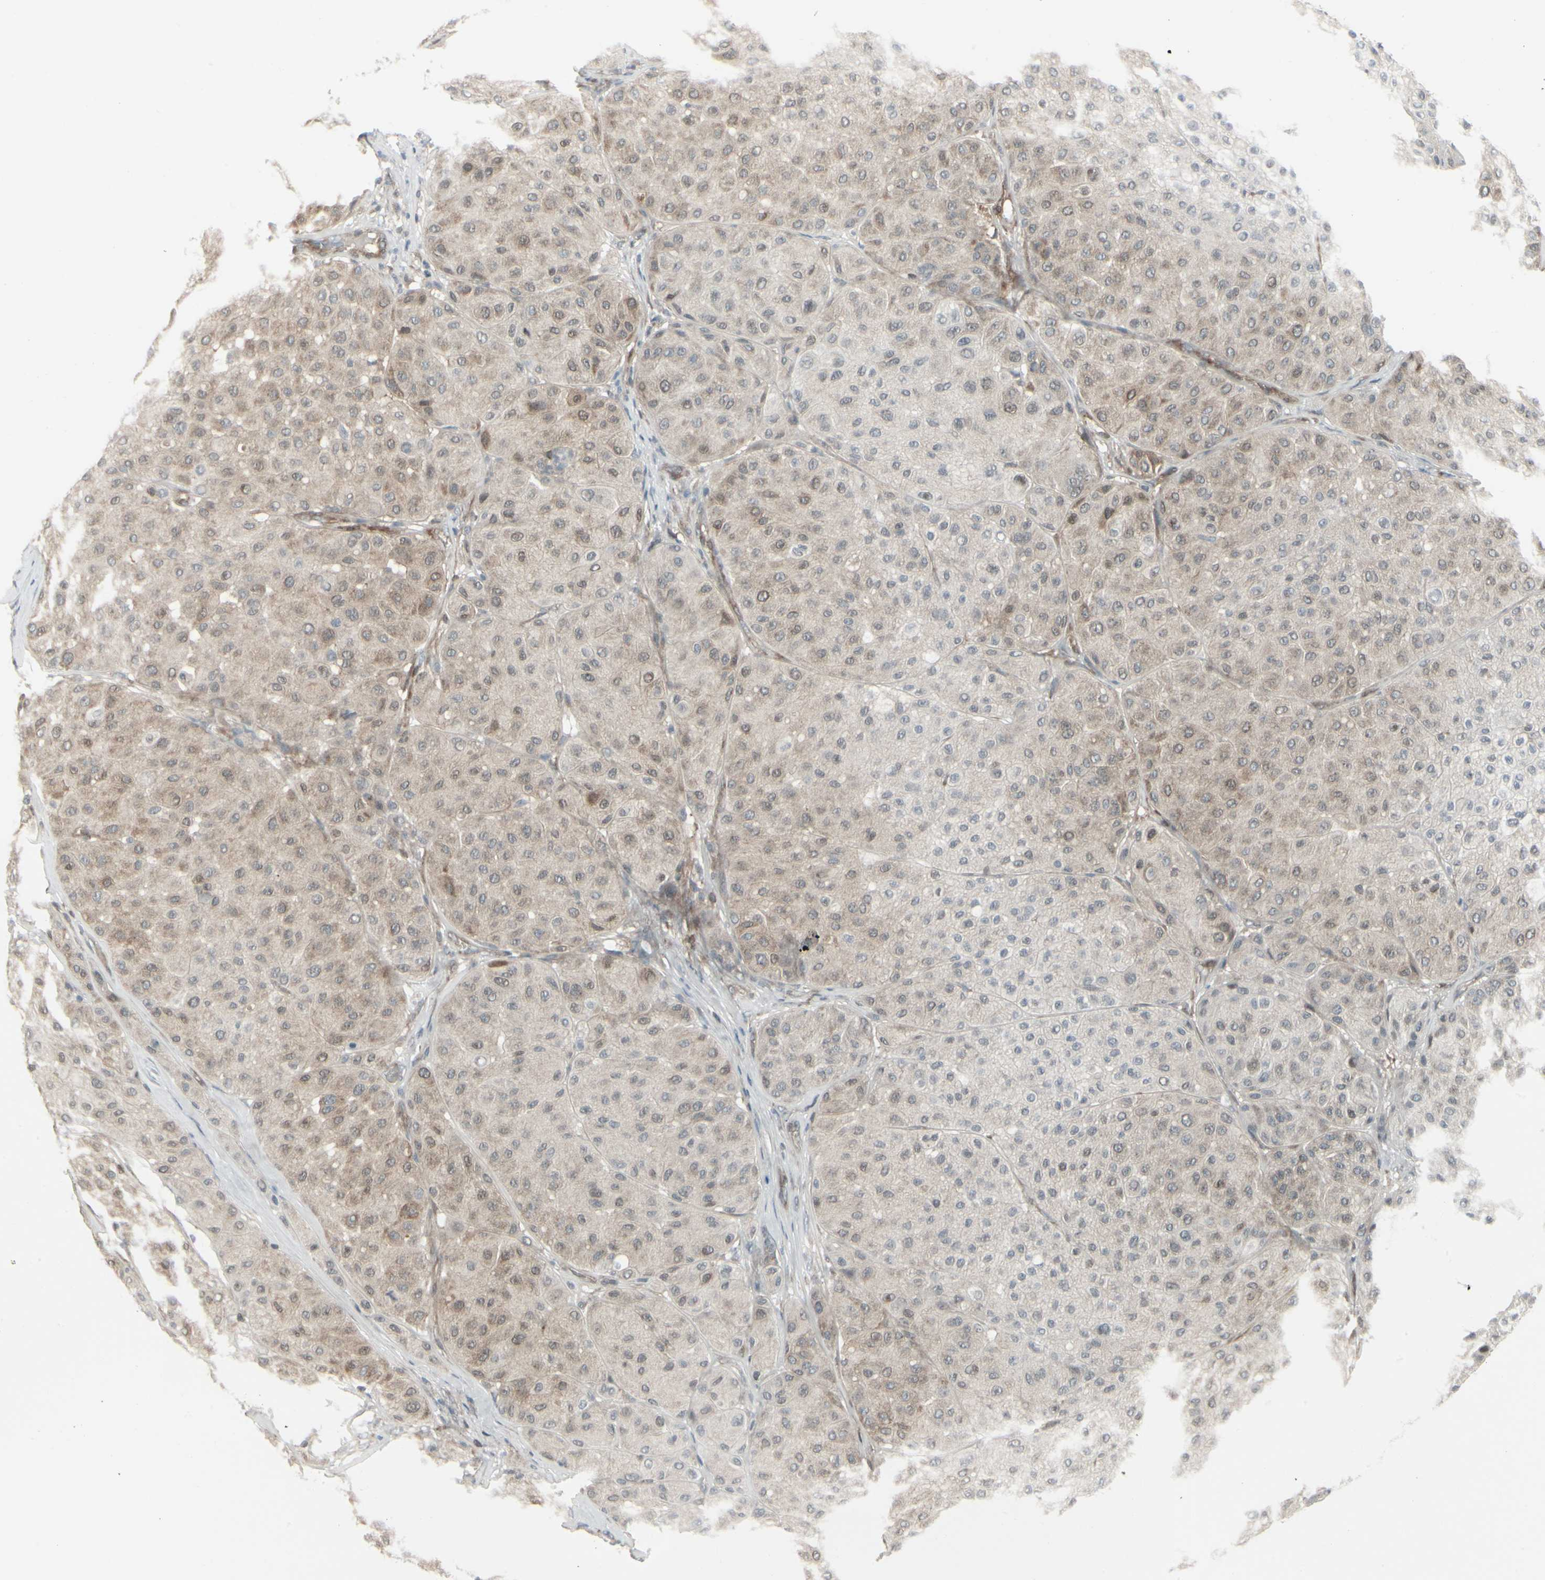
{"staining": {"intensity": "weak", "quantity": ">75%", "location": "cytoplasmic/membranous"}, "tissue": "melanoma", "cell_type": "Tumor cells", "image_type": "cancer", "snomed": [{"axis": "morphology", "description": "Normal tissue, NOS"}, {"axis": "morphology", "description": "Malignant melanoma, Metastatic site"}, {"axis": "topography", "description": "Skin"}], "caption": "Immunohistochemistry (IHC) micrograph of malignant melanoma (metastatic site) stained for a protein (brown), which demonstrates low levels of weak cytoplasmic/membranous positivity in approximately >75% of tumor cells.", "gene": "IGFBP6", "patient": {"sex": "male", "age": 41}}